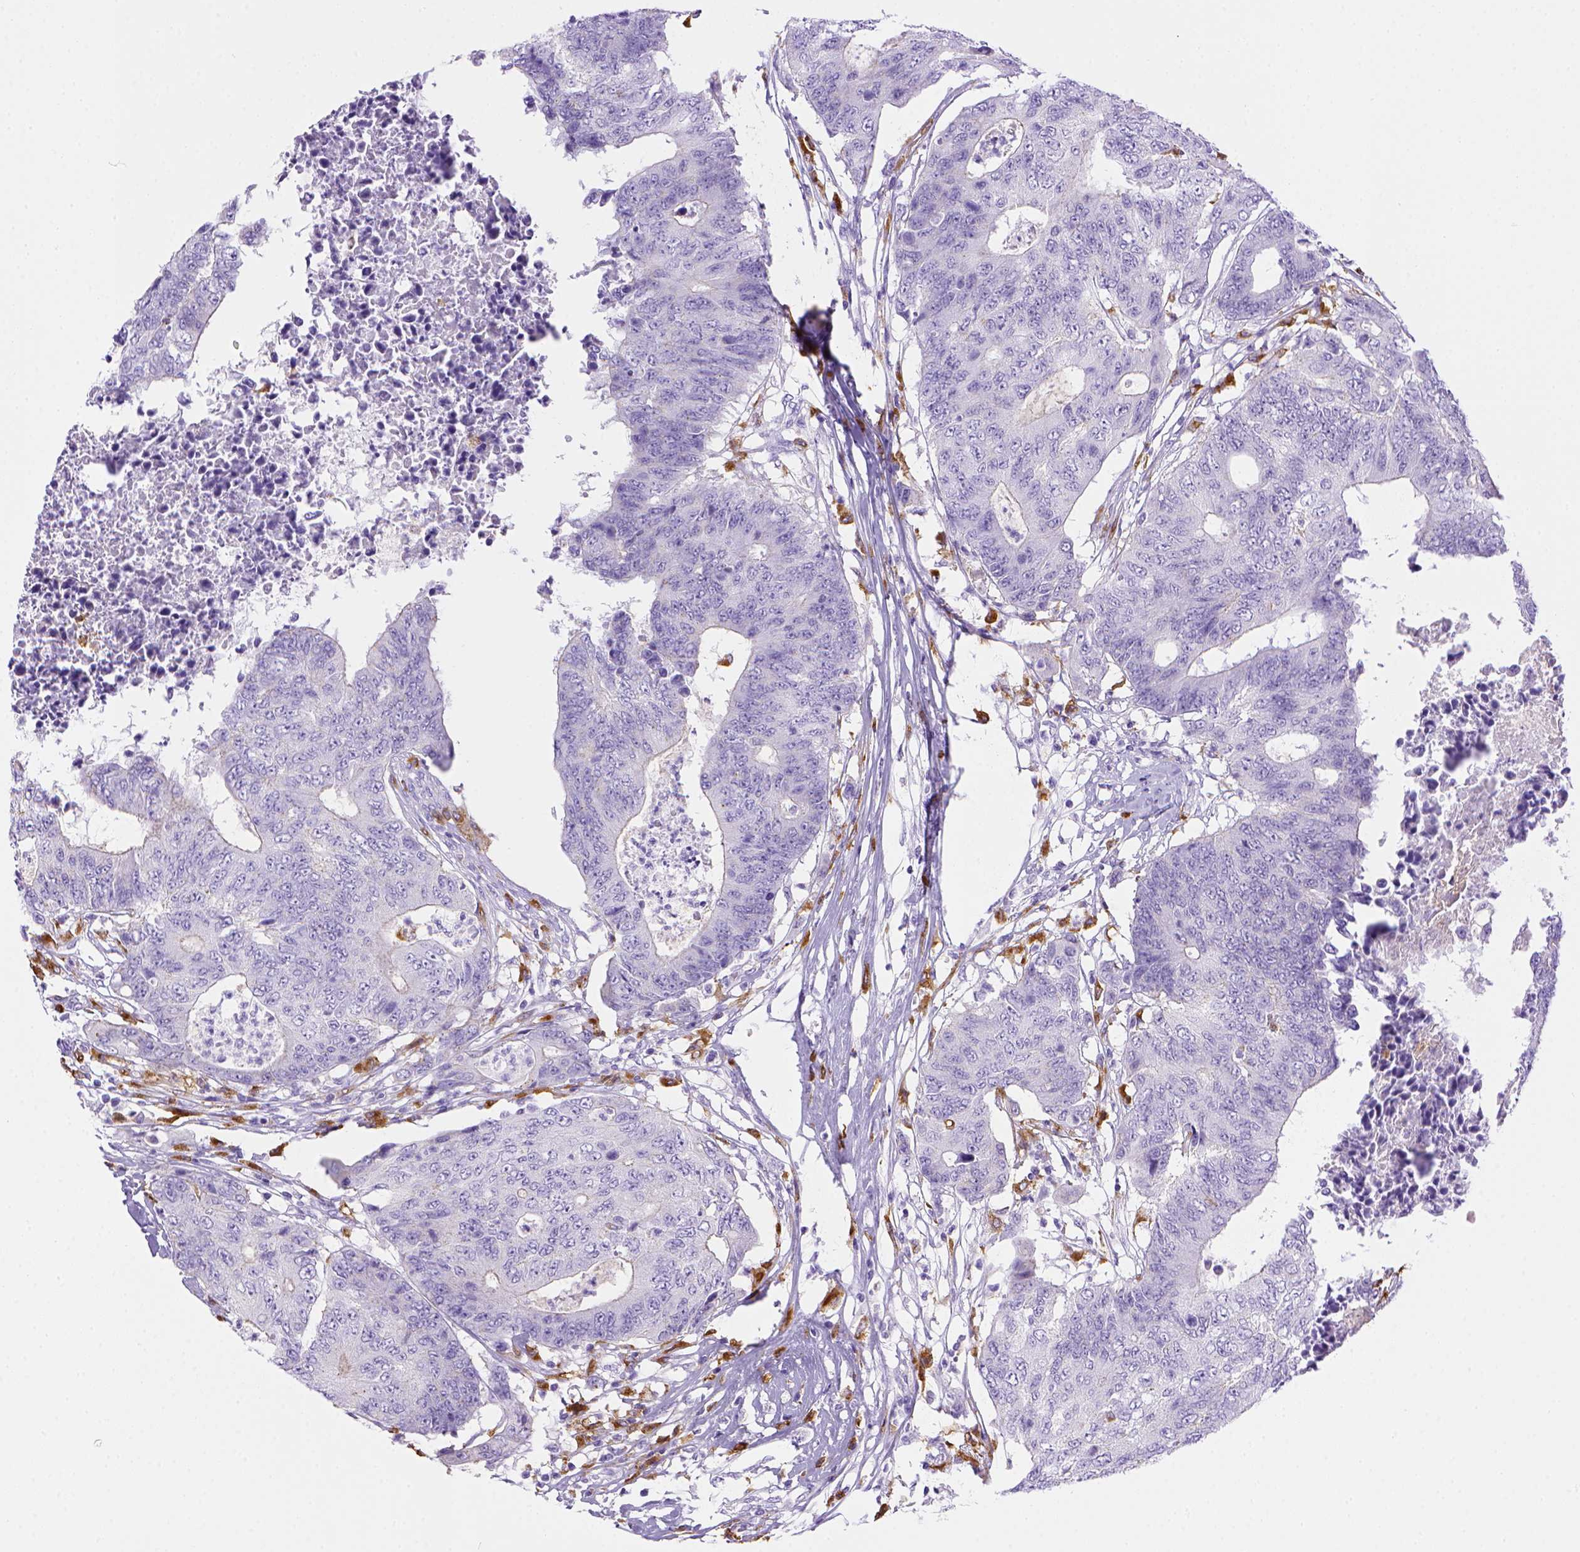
{"staining": {"intensity": "negative", "quantity": "none", "location": "none"}, "tissue": "colorectal cancer", "cell_type": "Tumor cells", "image_type": "cancer", "snomed": [{"axis": "morphology", "description": "Adenocarcinoma, NOS"}, {"axis": "topography", "description": "Colon"}], "caption": "There is no significant positivity in tumor cells of colorectal cancer (adenocarcinoma).", "gene": "CD68", "patient": {"sex": "female", "age": 48}}